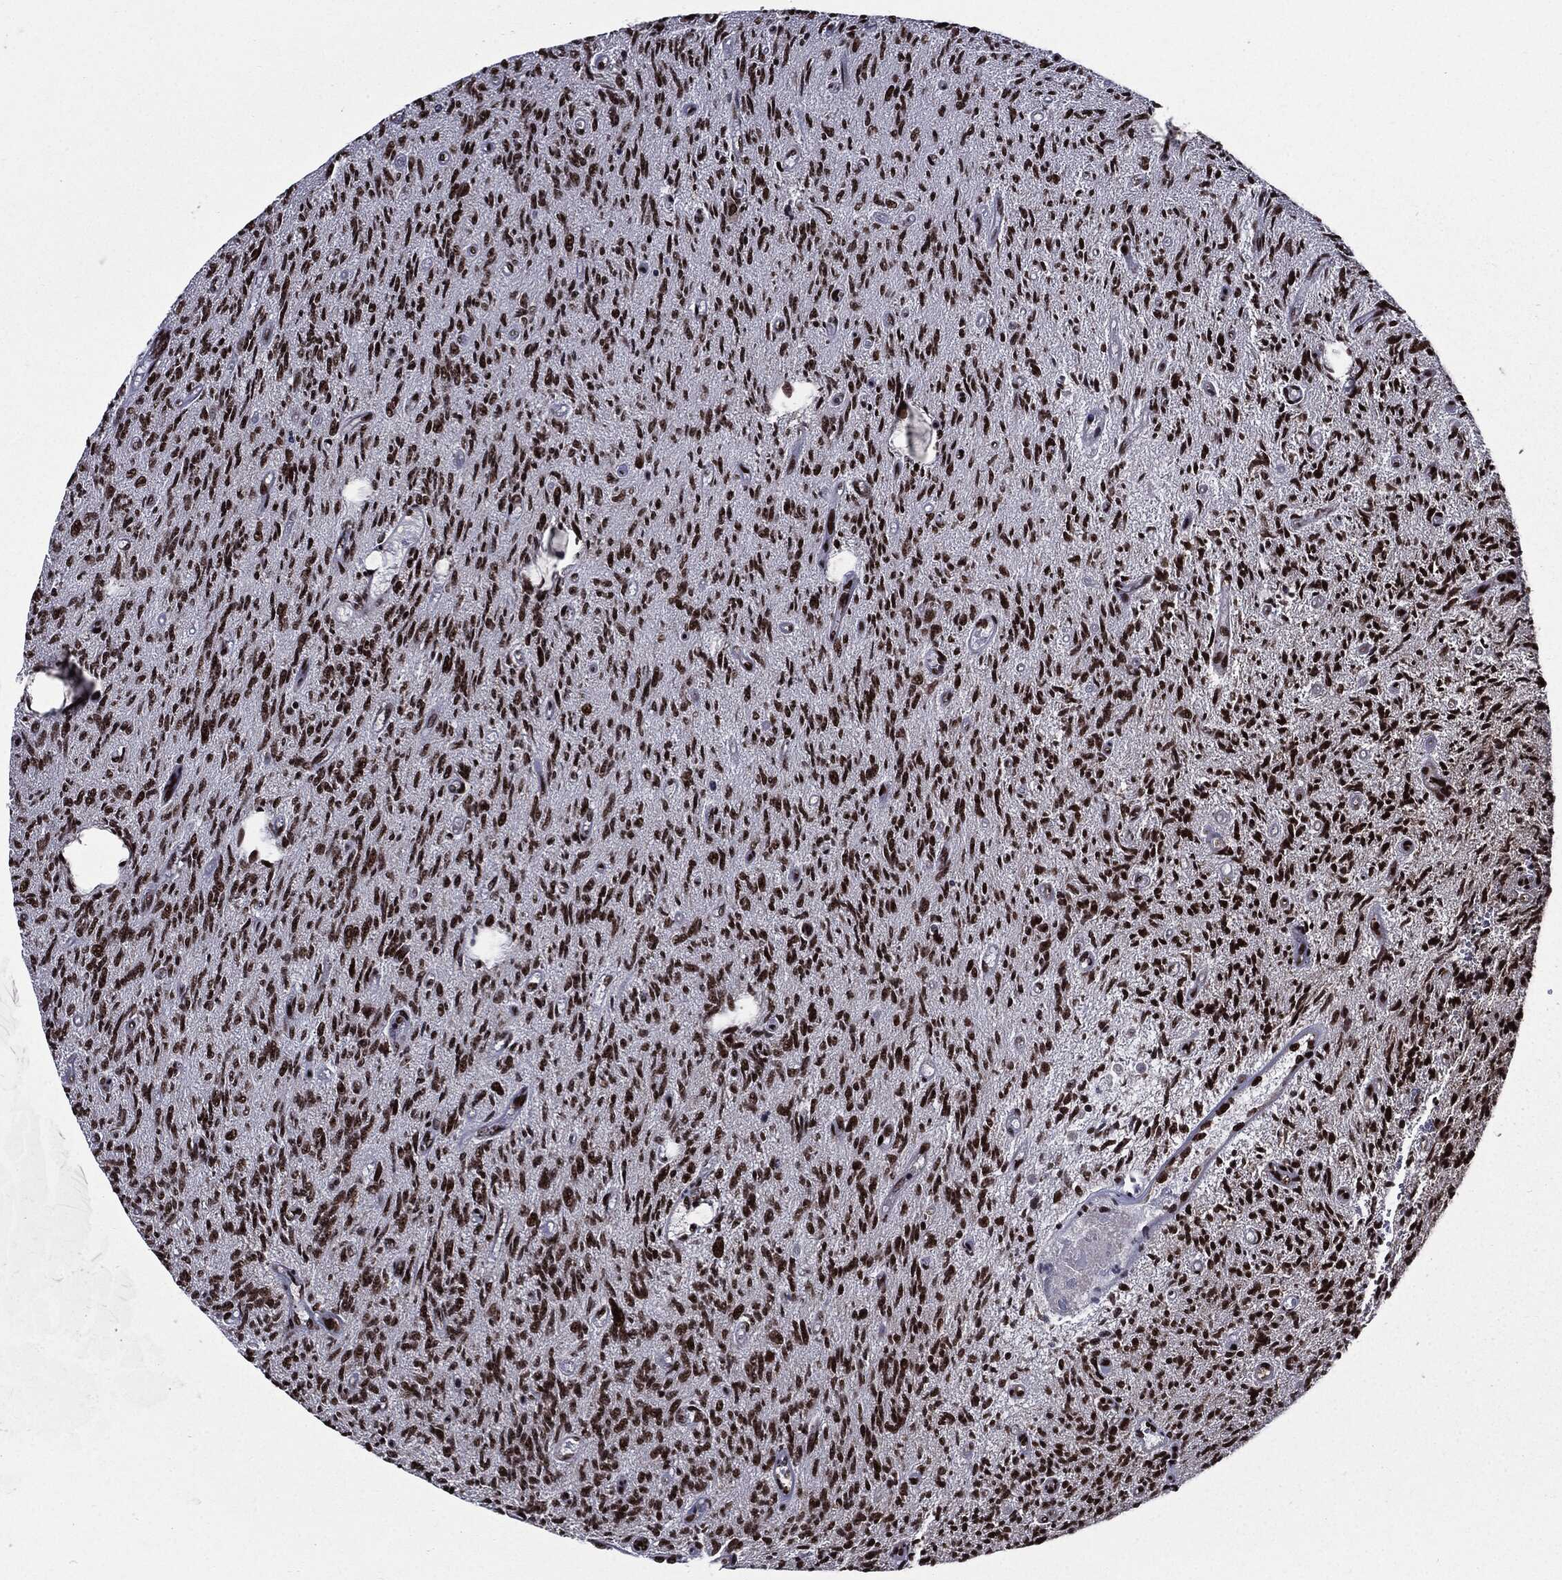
{"staining": {"intensity": "strong", "quantity": ">75%", "location": "nuclear"}, "tissue": "glioma", "cell_type": "Tumor cells", "image_type": "cancer", "snomed": [{"axis": "morphology", "description": "Glioma, malignant, High grade"}, {"axis": "topography", "description": "Brain"}], "caption": "Immunohistochemical staining of human glioma exhibits high levels of strong nuclear protein expression in approximately >75% of tumor cells.", "gene": "ZFP91", "patient": {"sex": "male", "age": 64}}